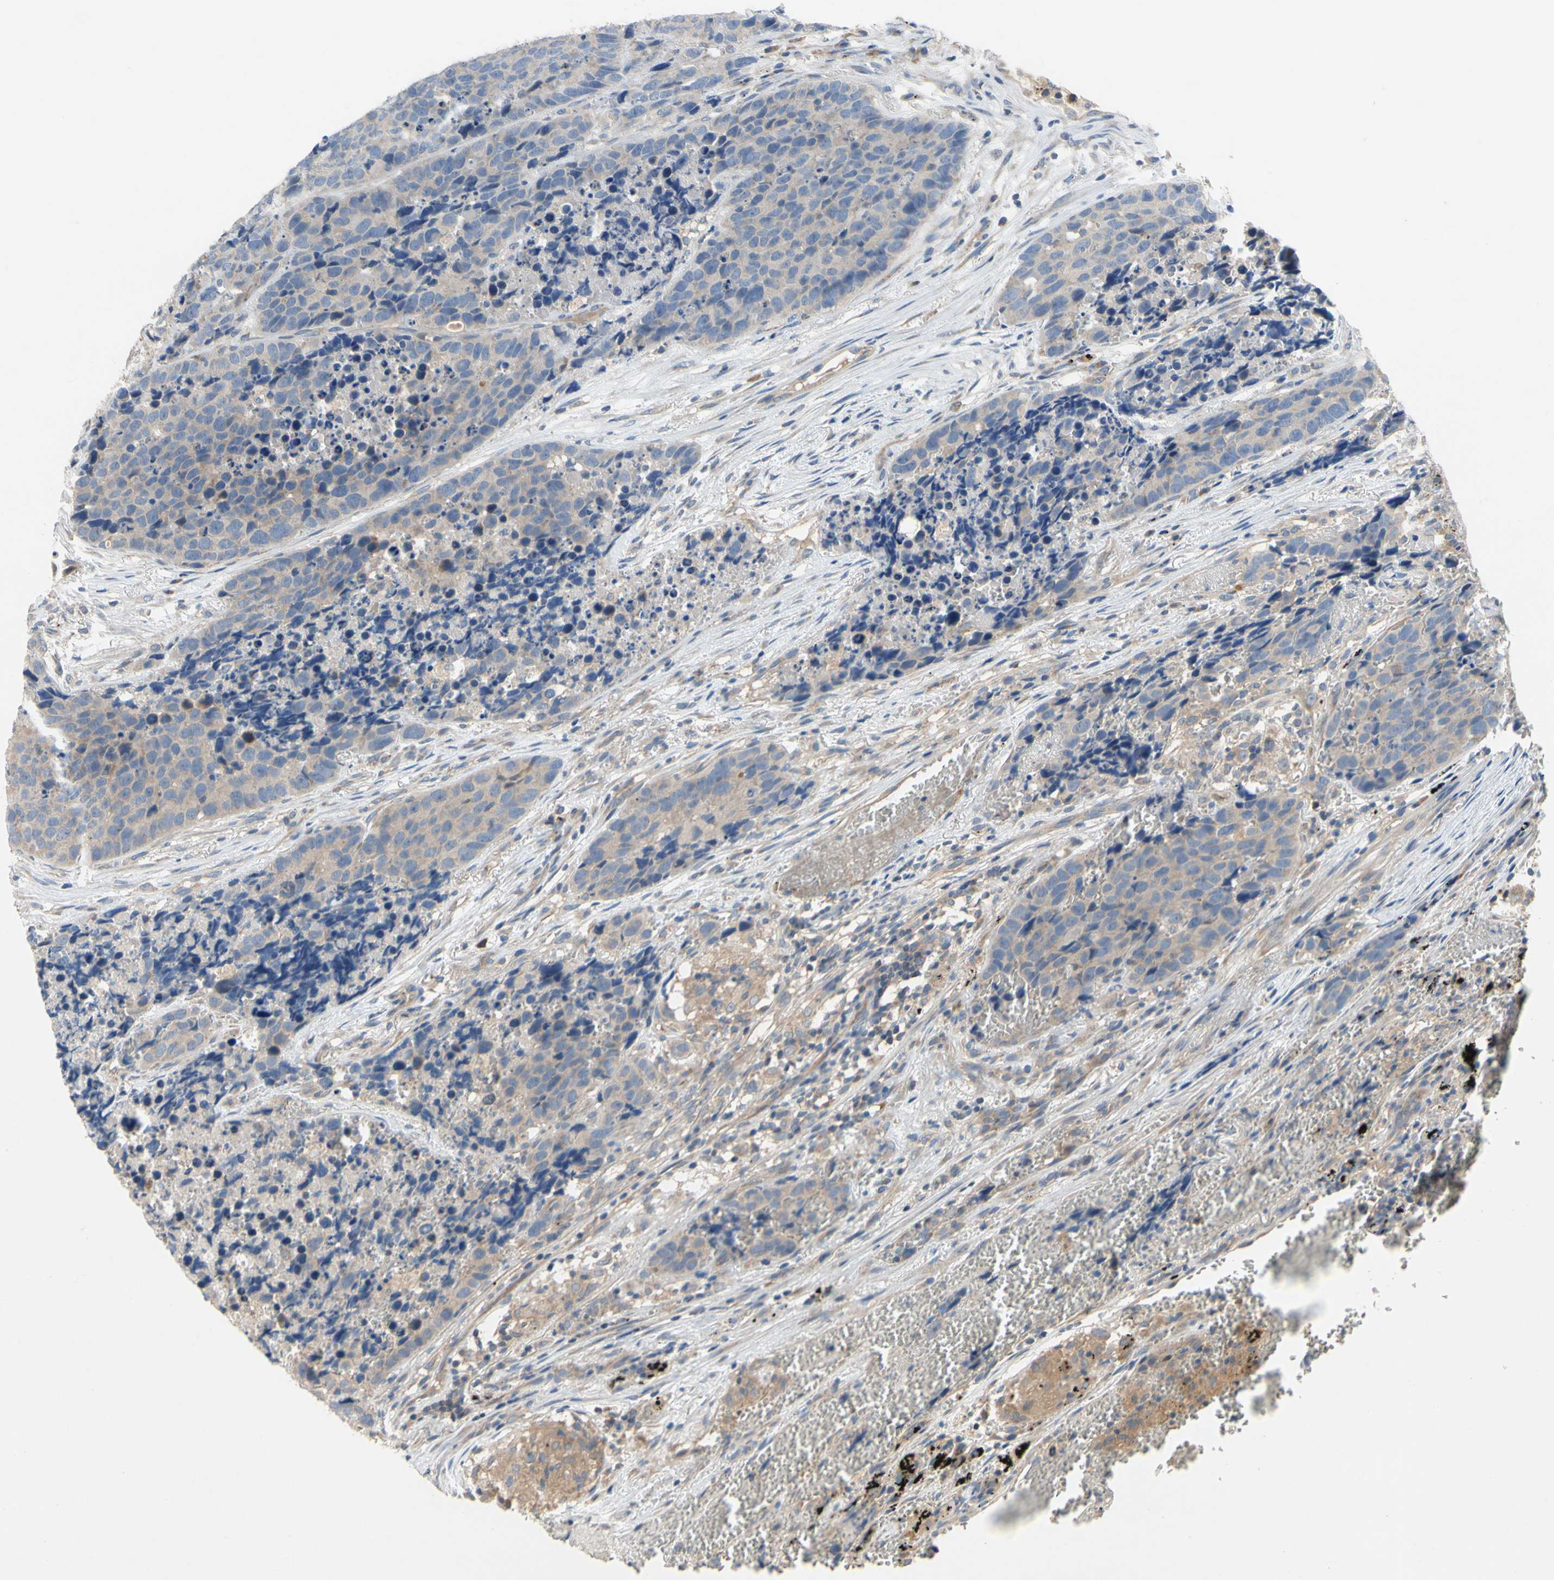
{"staining": {"intensity": "weak", "quantity": ">75%", "location": "cytoplasmic/membranous"}, "tissue": "carcinoid", "cell_type": "Tumor cells", "image_type": "cancer", "snomed": [{"axis": "morphology", "description": "Carcinoid, malignant, NOS"}, {"axis": "topography", "description": "Lung"}], "caption": "Immunohistochemistry (IHC) photomicrograph of human malignant carcinoid stained for a protein (brown), which exhibits low levels of weak cytoplasmic/membranous staining in about >75% of tumor cells.", "gene": "KLHDC8B", "patient": {"sex": "male", "age": 60}}